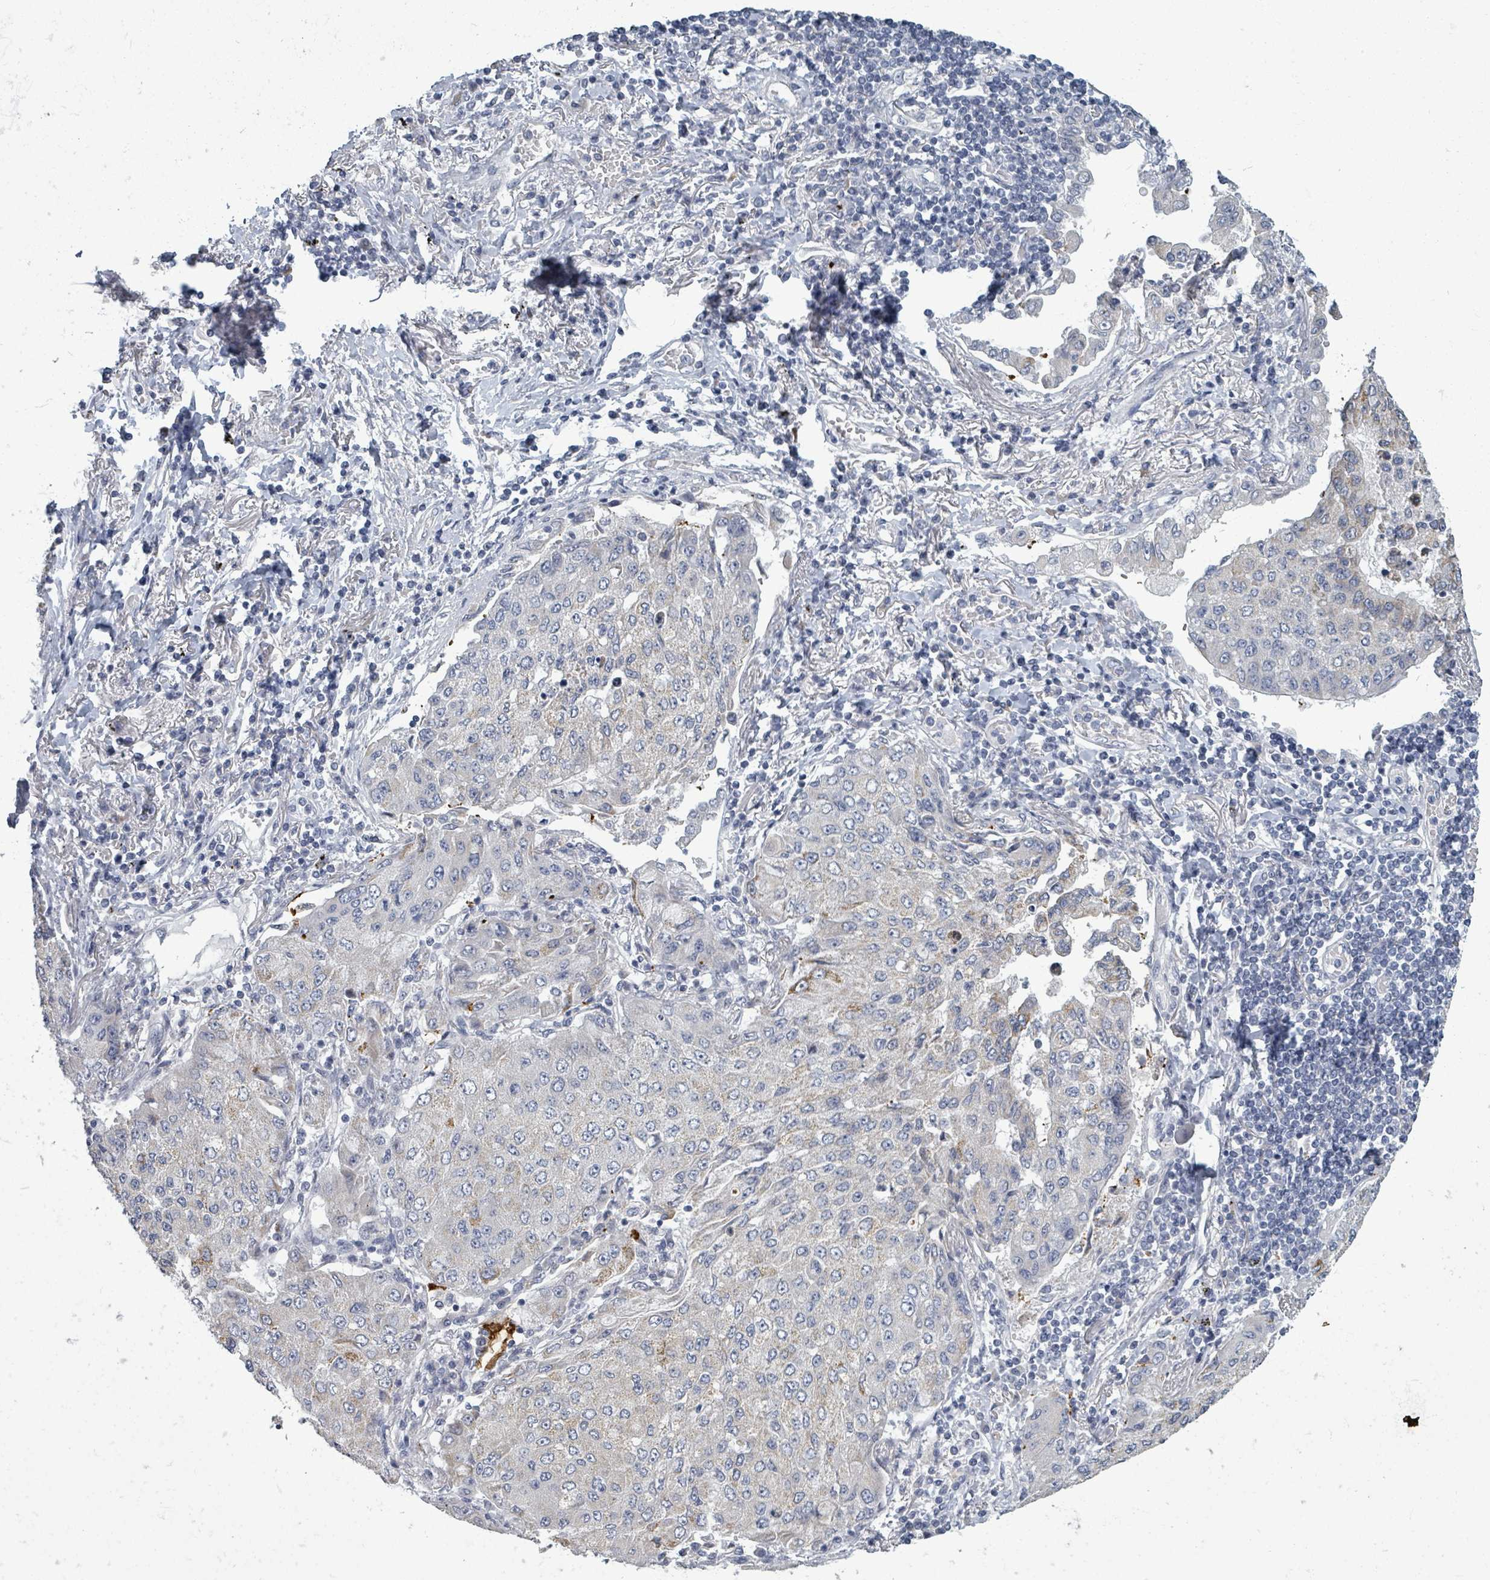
{"staining": {"intensity": "negative", "quantity": "none", "location": "none"}, "tissue": "lung cancer", "cell_type": "Tumor cells", "image_type": "cancer", "snomed": [{"axis": "morphology", "description": "Squamous cell carcinoma, NOS"}, {"axis": "topography", "description": "Lung"}], "caption": "A high-resolution photomicrograph shows immunohistochemistry (IHC) staining of squamous cell carcinoma (lung), which demonstrates no significant expression in tumor cells.", "gene": "ASB12", "patient": {"sex": "male", "age": 74}}